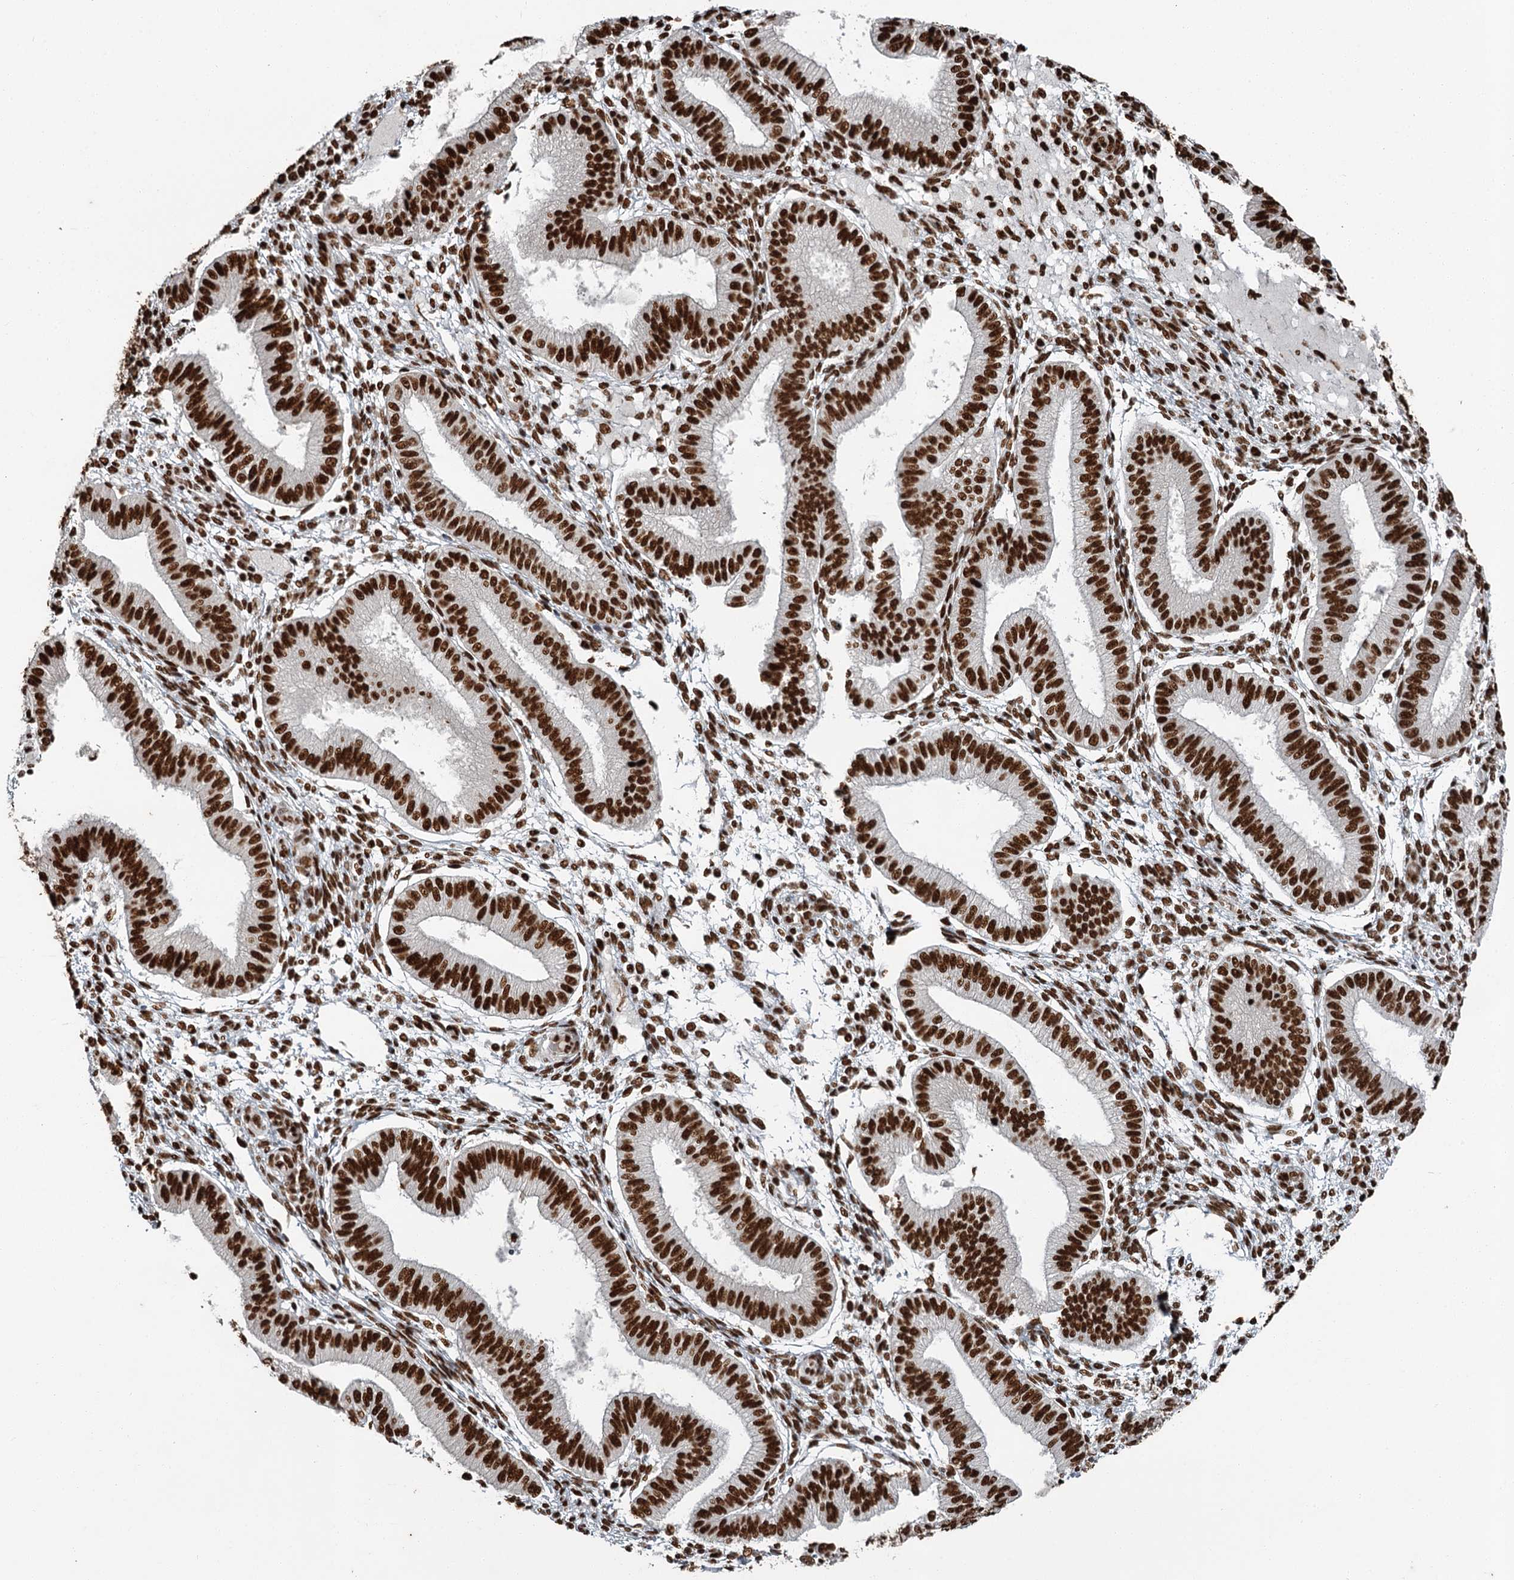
{"staining": {"intensity": "strong", "quantity": ">75%", "location": "nuclear"}, "tissue": "endometrium", "cell_type": "Cells in endometrial stroma", "image_type": "normal", "snomed": [{"axis": "morphology", "description": "Normal tissue, NOS"}, {"axis": "topography", "description": "Endometrium"}], "caption": "DAB (3,3'-diaminobenzidine) immunohistochemical staining of benign human endometrium displays strong nuclear protein positivity in about >75% of cells in endometrial stroma.", "gene": "RBBP7", "patient": {"sex": "female", "age": 39}}